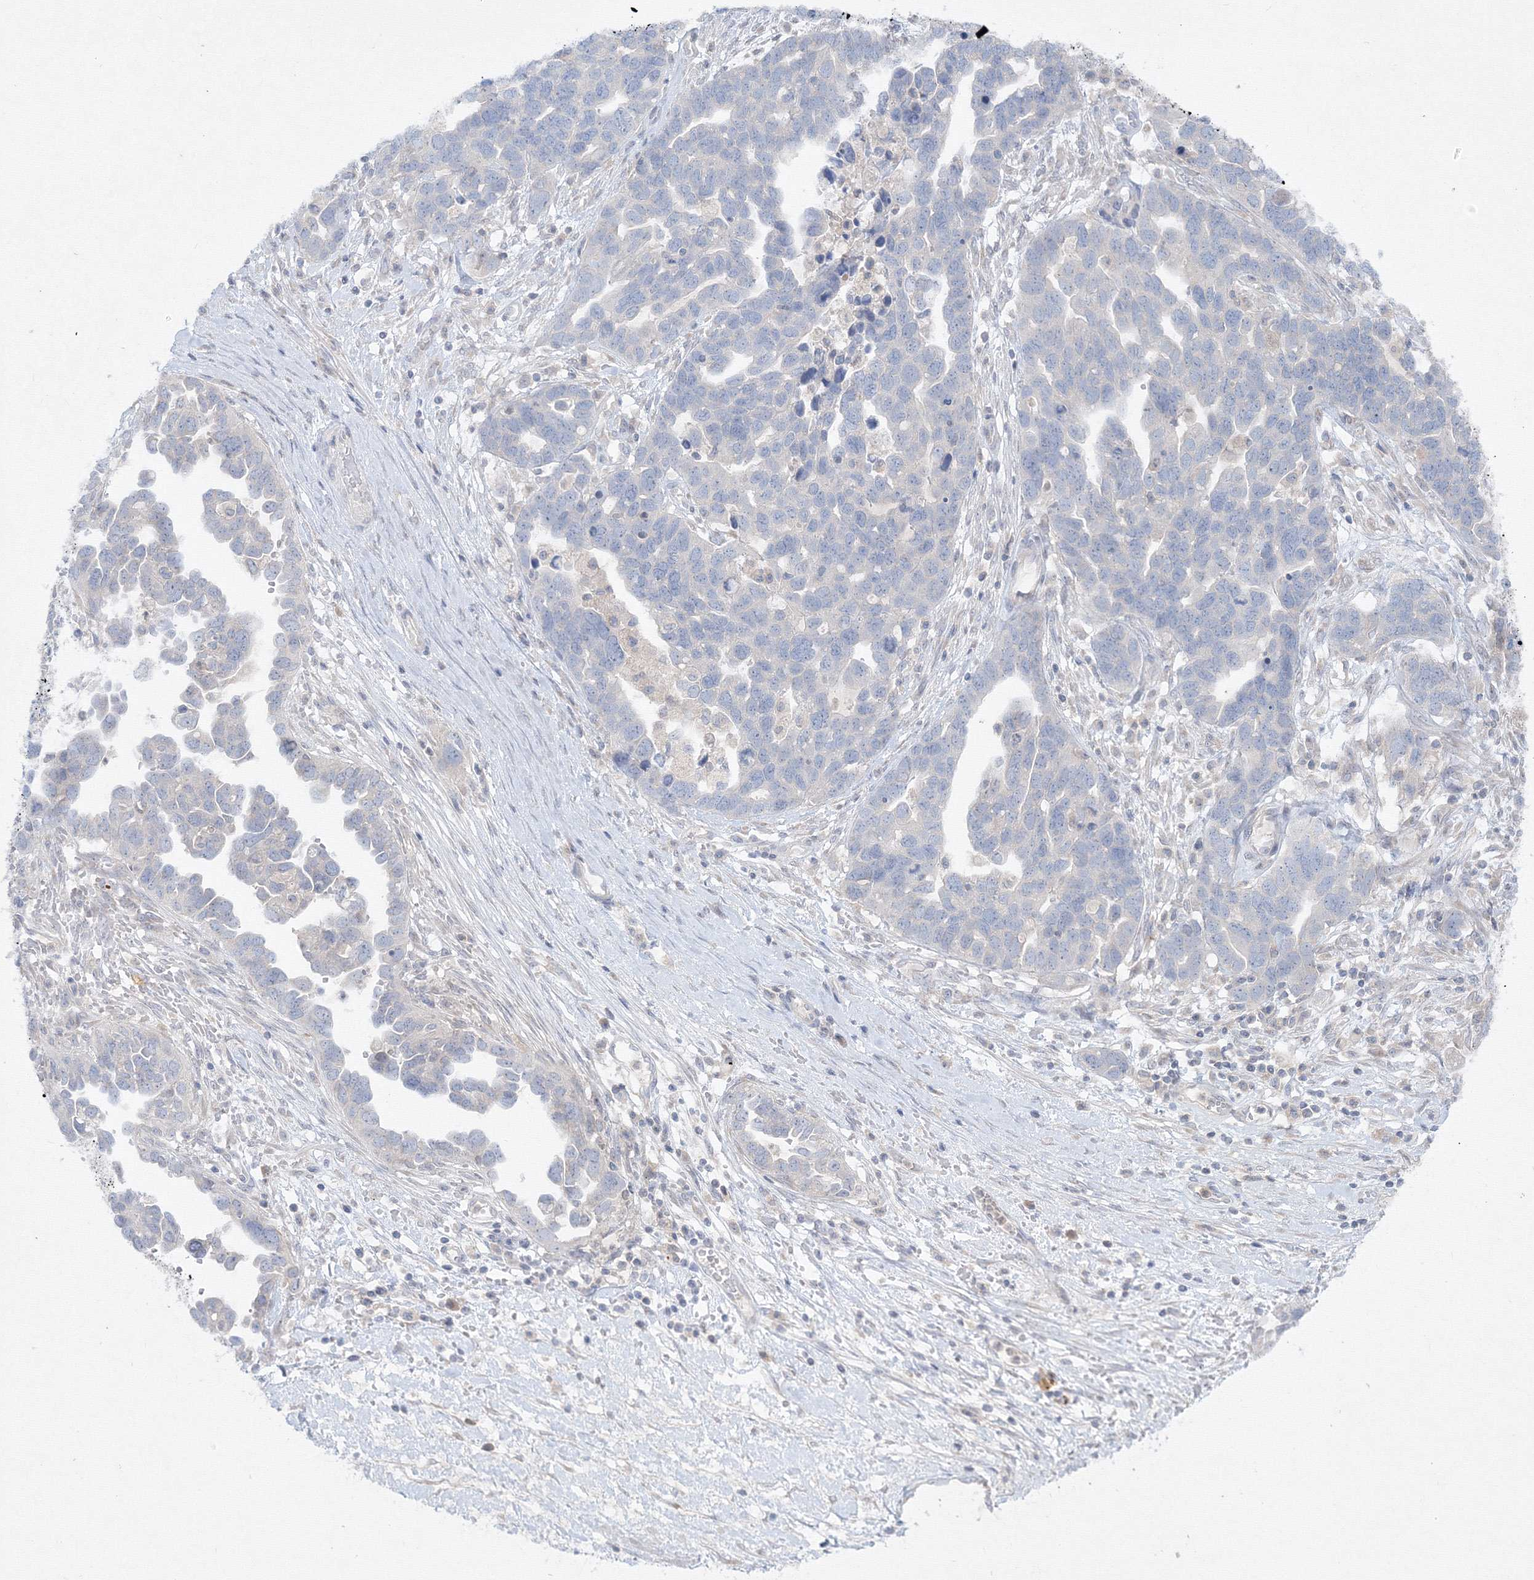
{"staining": {"intensity": "negative", "quantity": "none", "location": "none"}, "tissue": "ovarian cancer", "cell_type": "Tumor cells", "image_type": "cancer", "snomed": [{"axis": "morphology", "description": "Cystadenocarcinoma, serous, NOS"}, {"axis": "topography", "description": "Ovary"}], "caption": "Immunohistochemistry of human ovarian cancer displays no expression in tumor cells. Brightfield microscopy of IHC stained with DAB (brown) and hematoxylin (blue), captured at high magnification.", "gene": "FBXL8", "patient": {"sex": "female", "age": 54}}